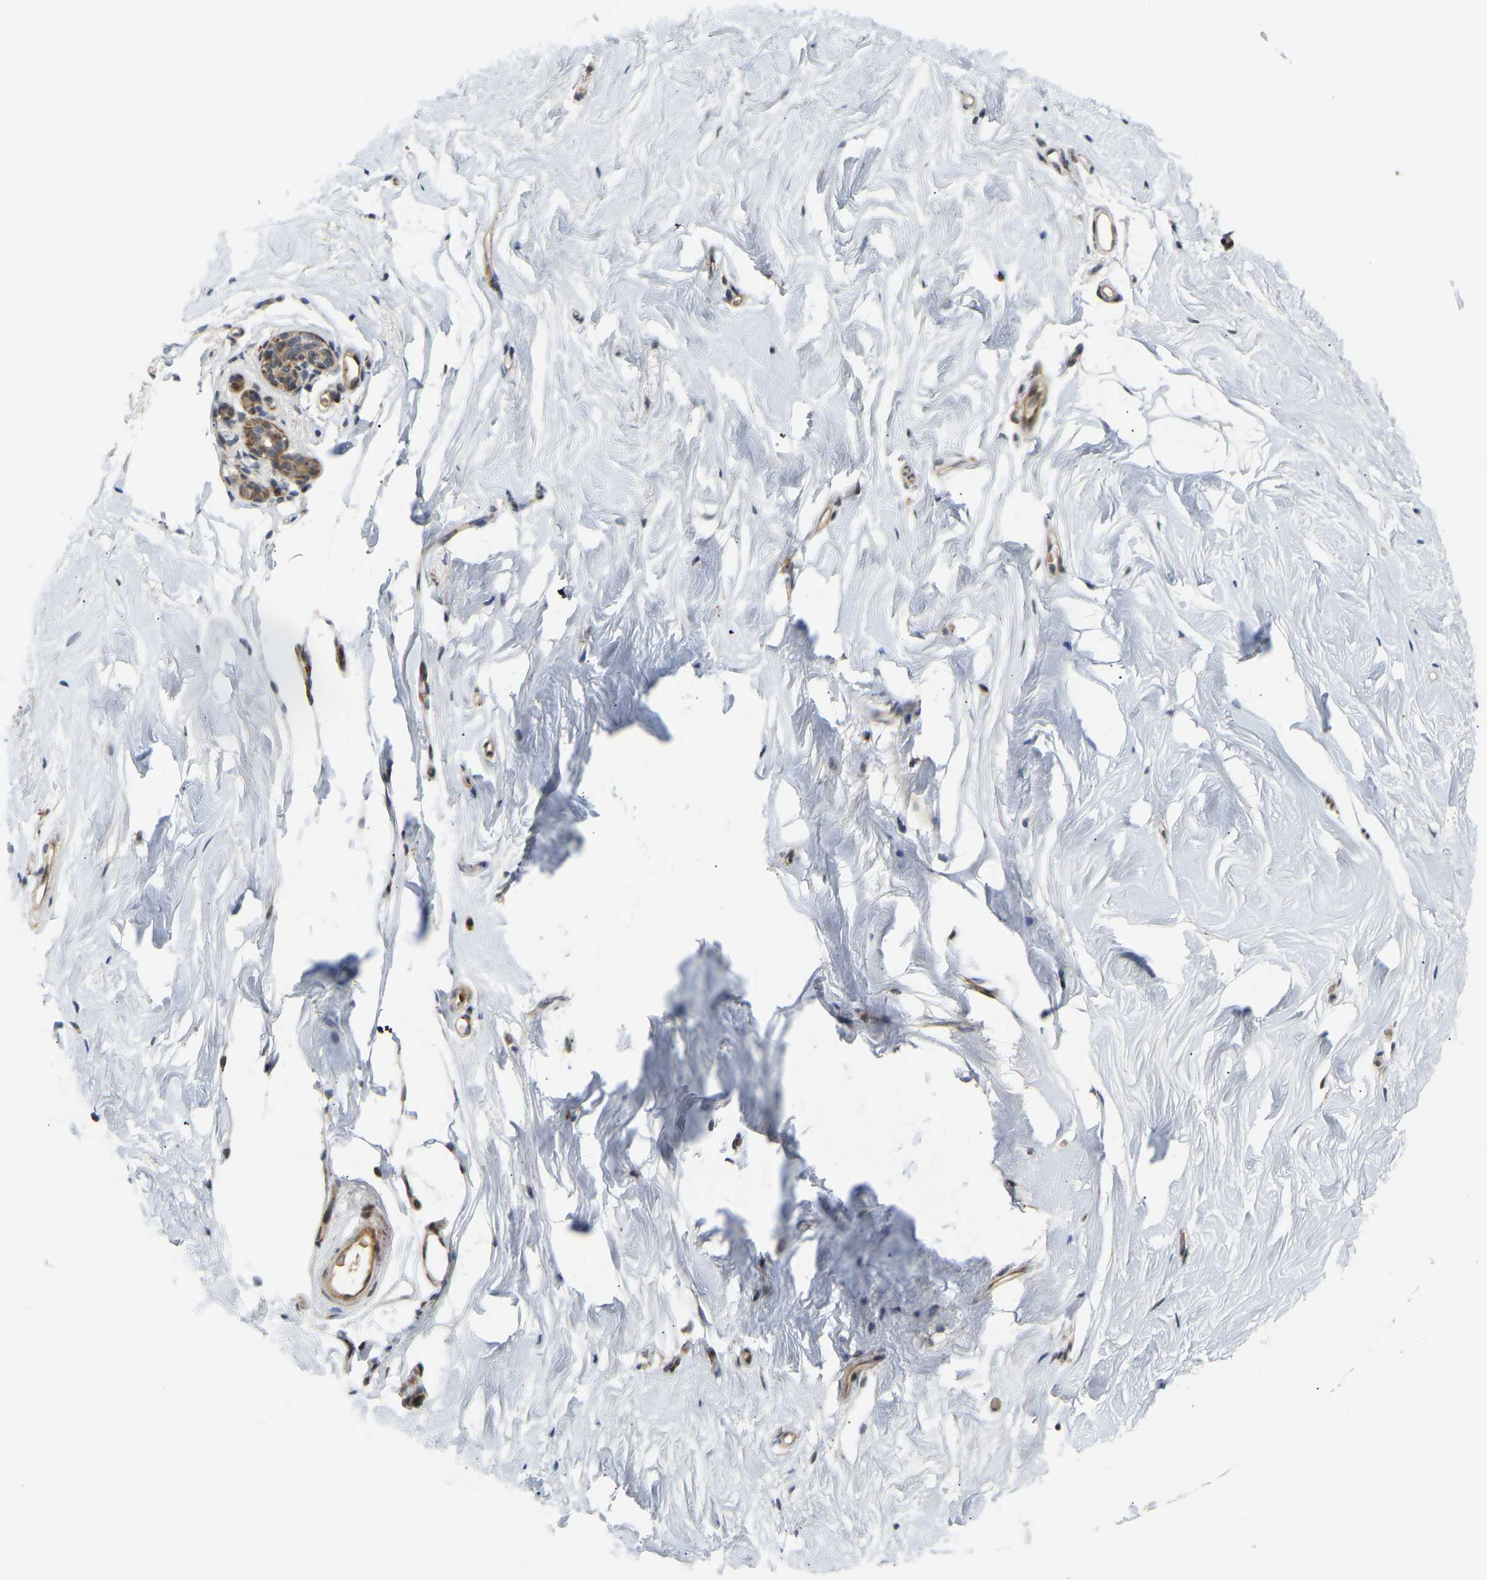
{"staining": {"intensity": "negative", "quantity": "none", "location": "none"}, "tissue": "breast", "cell_type": "Adipocytes", "image_type": "normal", "snomed": [{"axis": "morphology", "description": "Normal tissue, NOS"}, {"axis": "topography", "description": "Breast"}], "caption": "Breast was stained to show a protein in brown. There is no significant staining in adipocytes. (DAB immunohistochemistry with hematoxylin counter stain).", "gene": "POGLUT2", "patient": {"sex": "female", "age": 62}}